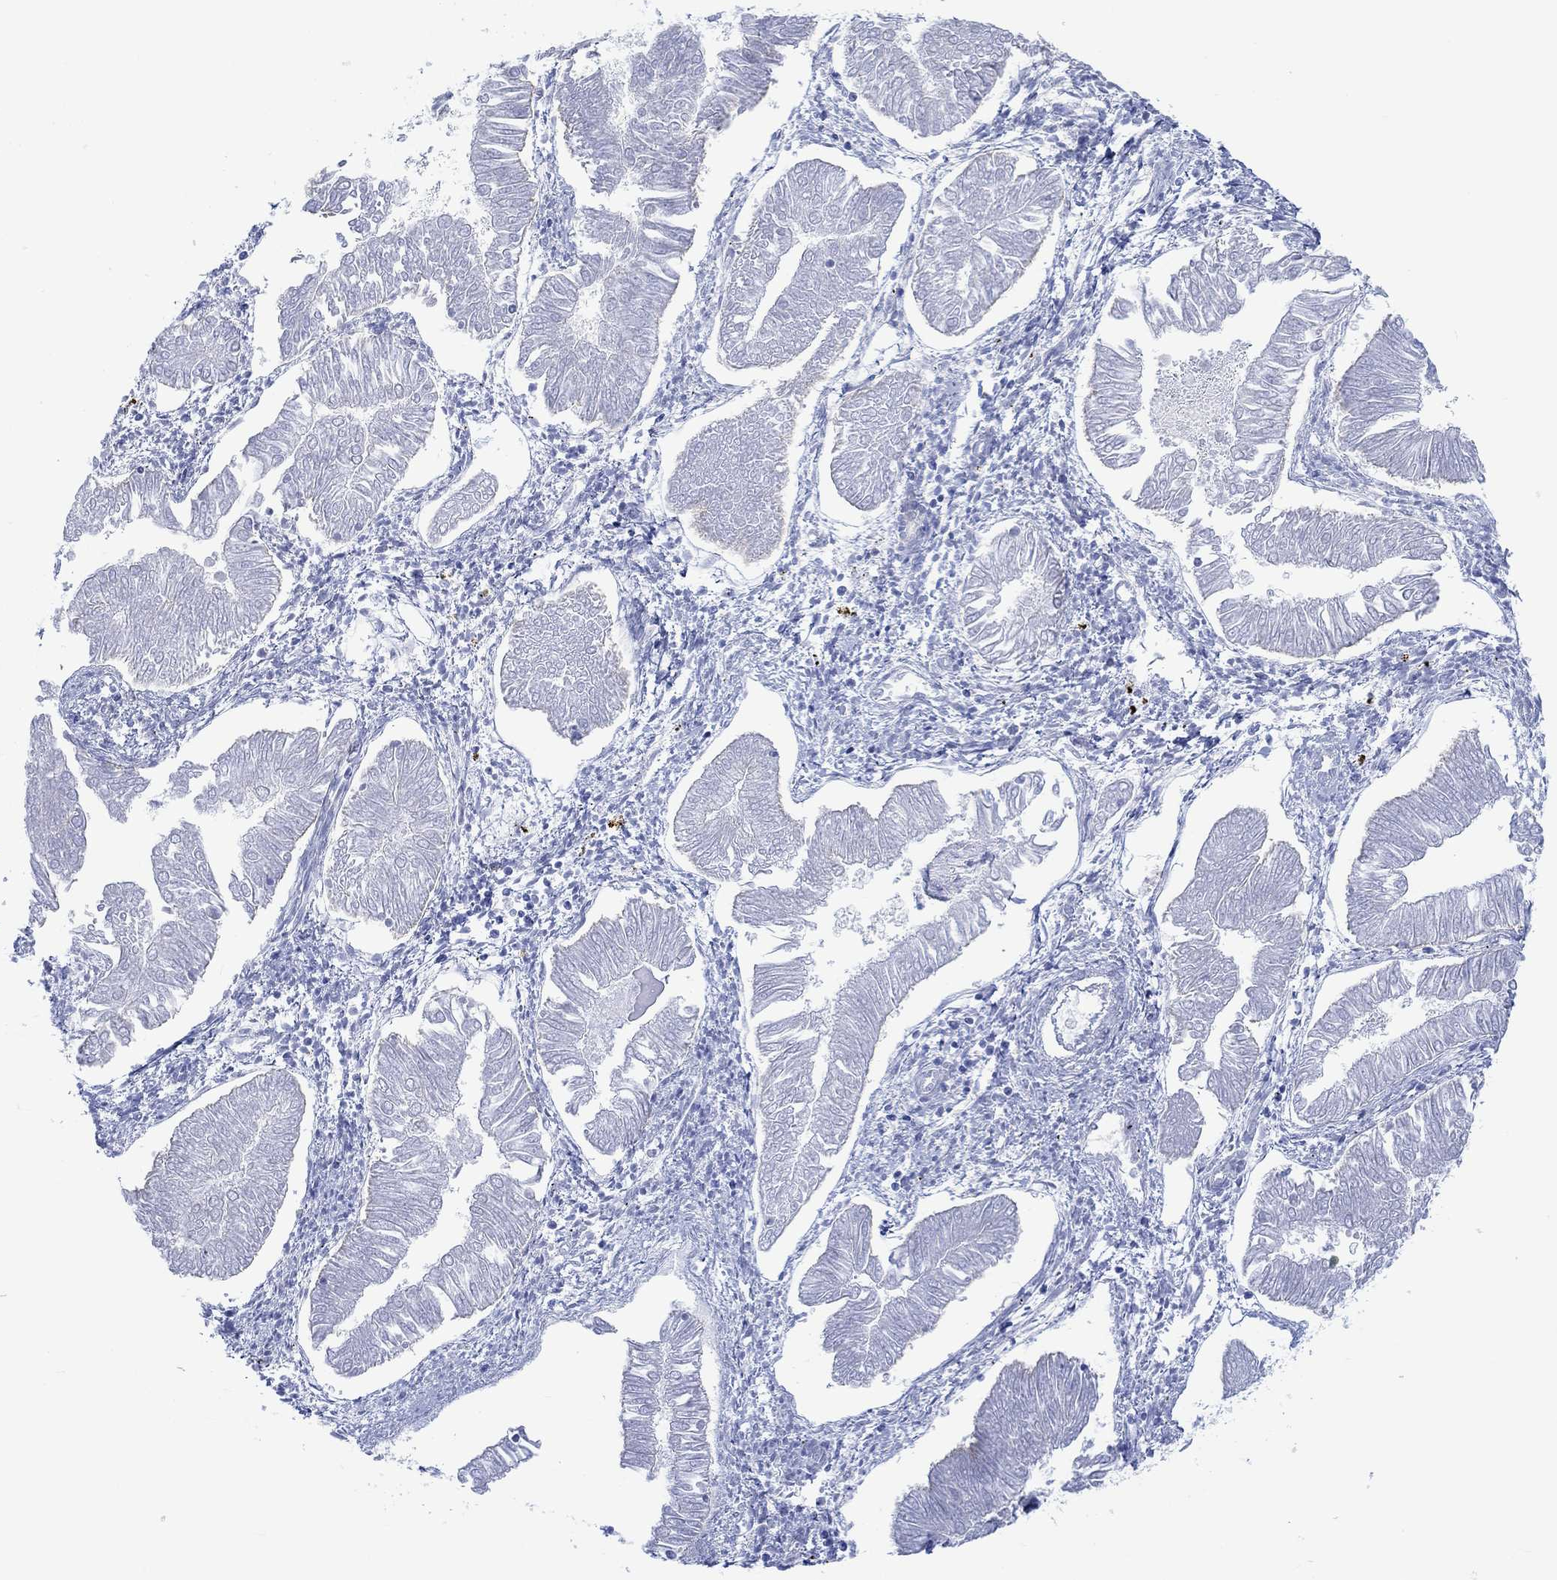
{"staining": {"intensity": "negative", "quantity": "none", "location": "none"}, "tissue": "endometrial cancer", "cell_type": "Tumor cells", "image_type": "cancer", "snomed": [{"axis": "morphology", "description": "Adenocarcinoma, NOS"}, {"axis": "topography", "description": "Endometrium"}], "caption": "An immunohistochemistry photomicrograph of endometrial cancer (adenocarcinoma) is shown. There is no staining in tumor cells of endometrial cancer (adenocarcinoma).", "gene": "REEP6", "patient": {"sex": "female", "age": 53}}